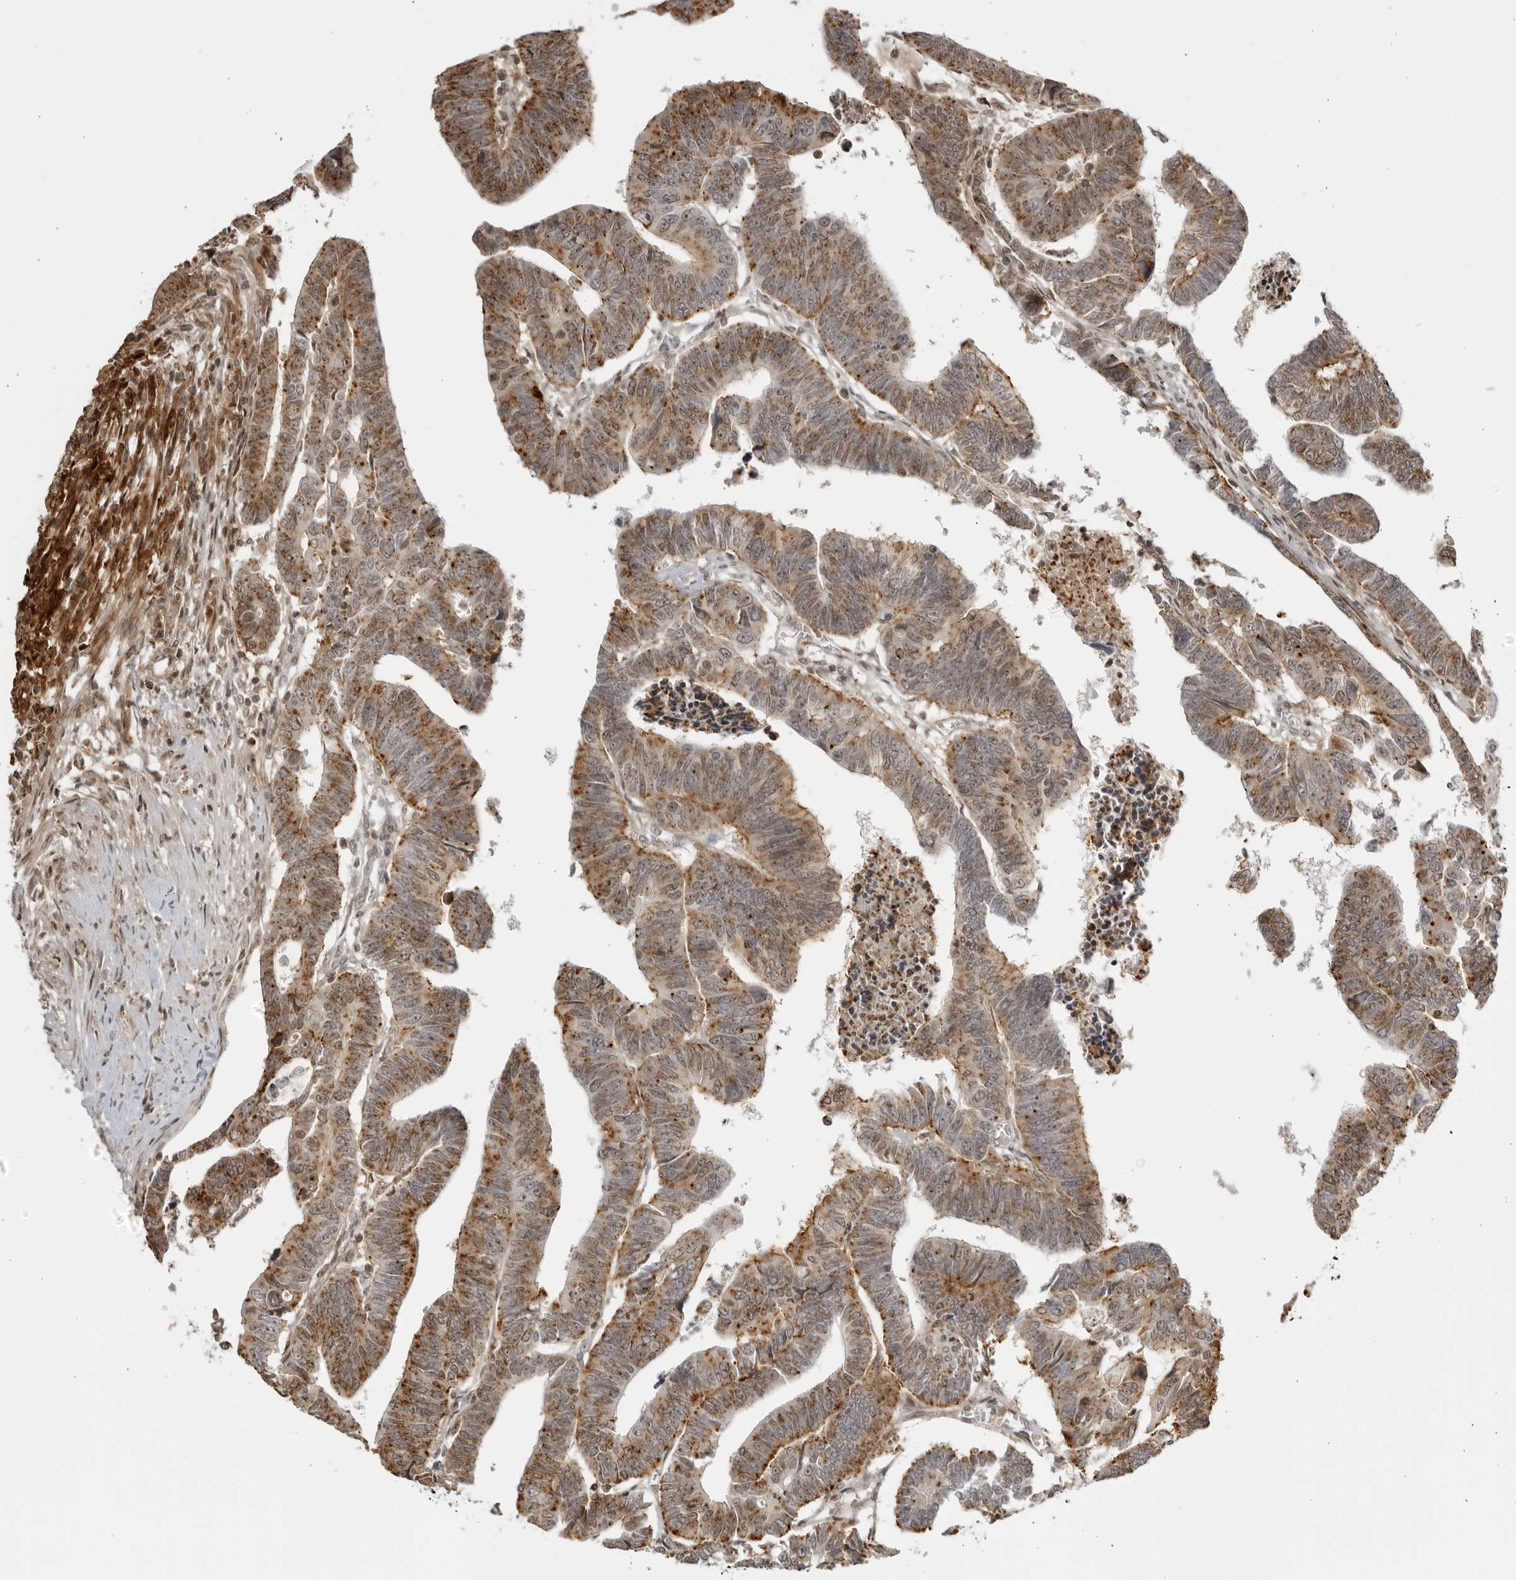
{"staining": {"intensity": "moderate", "quantity": ">75%", "location": "cytoplasmic/membranous,nuclear"}, "tissue": "colorectal cancer", "cell_type": "Tumor cells", "image_type": "cancer", "snomed": [{"axis": "morphology", "description": "Adenocarcinoma, NOS"}, {"axis": "topography", "description": "Rectum"}], "caption": "Colorectal adenocarcinoma was stained to show a protein in brown. There is medium levels of moderate cytoplasmic/membranous and nuclear expression in about >75% of tumor cells.", "gene": "TCF21", "patient": {"sex": "female", "age": 65}}